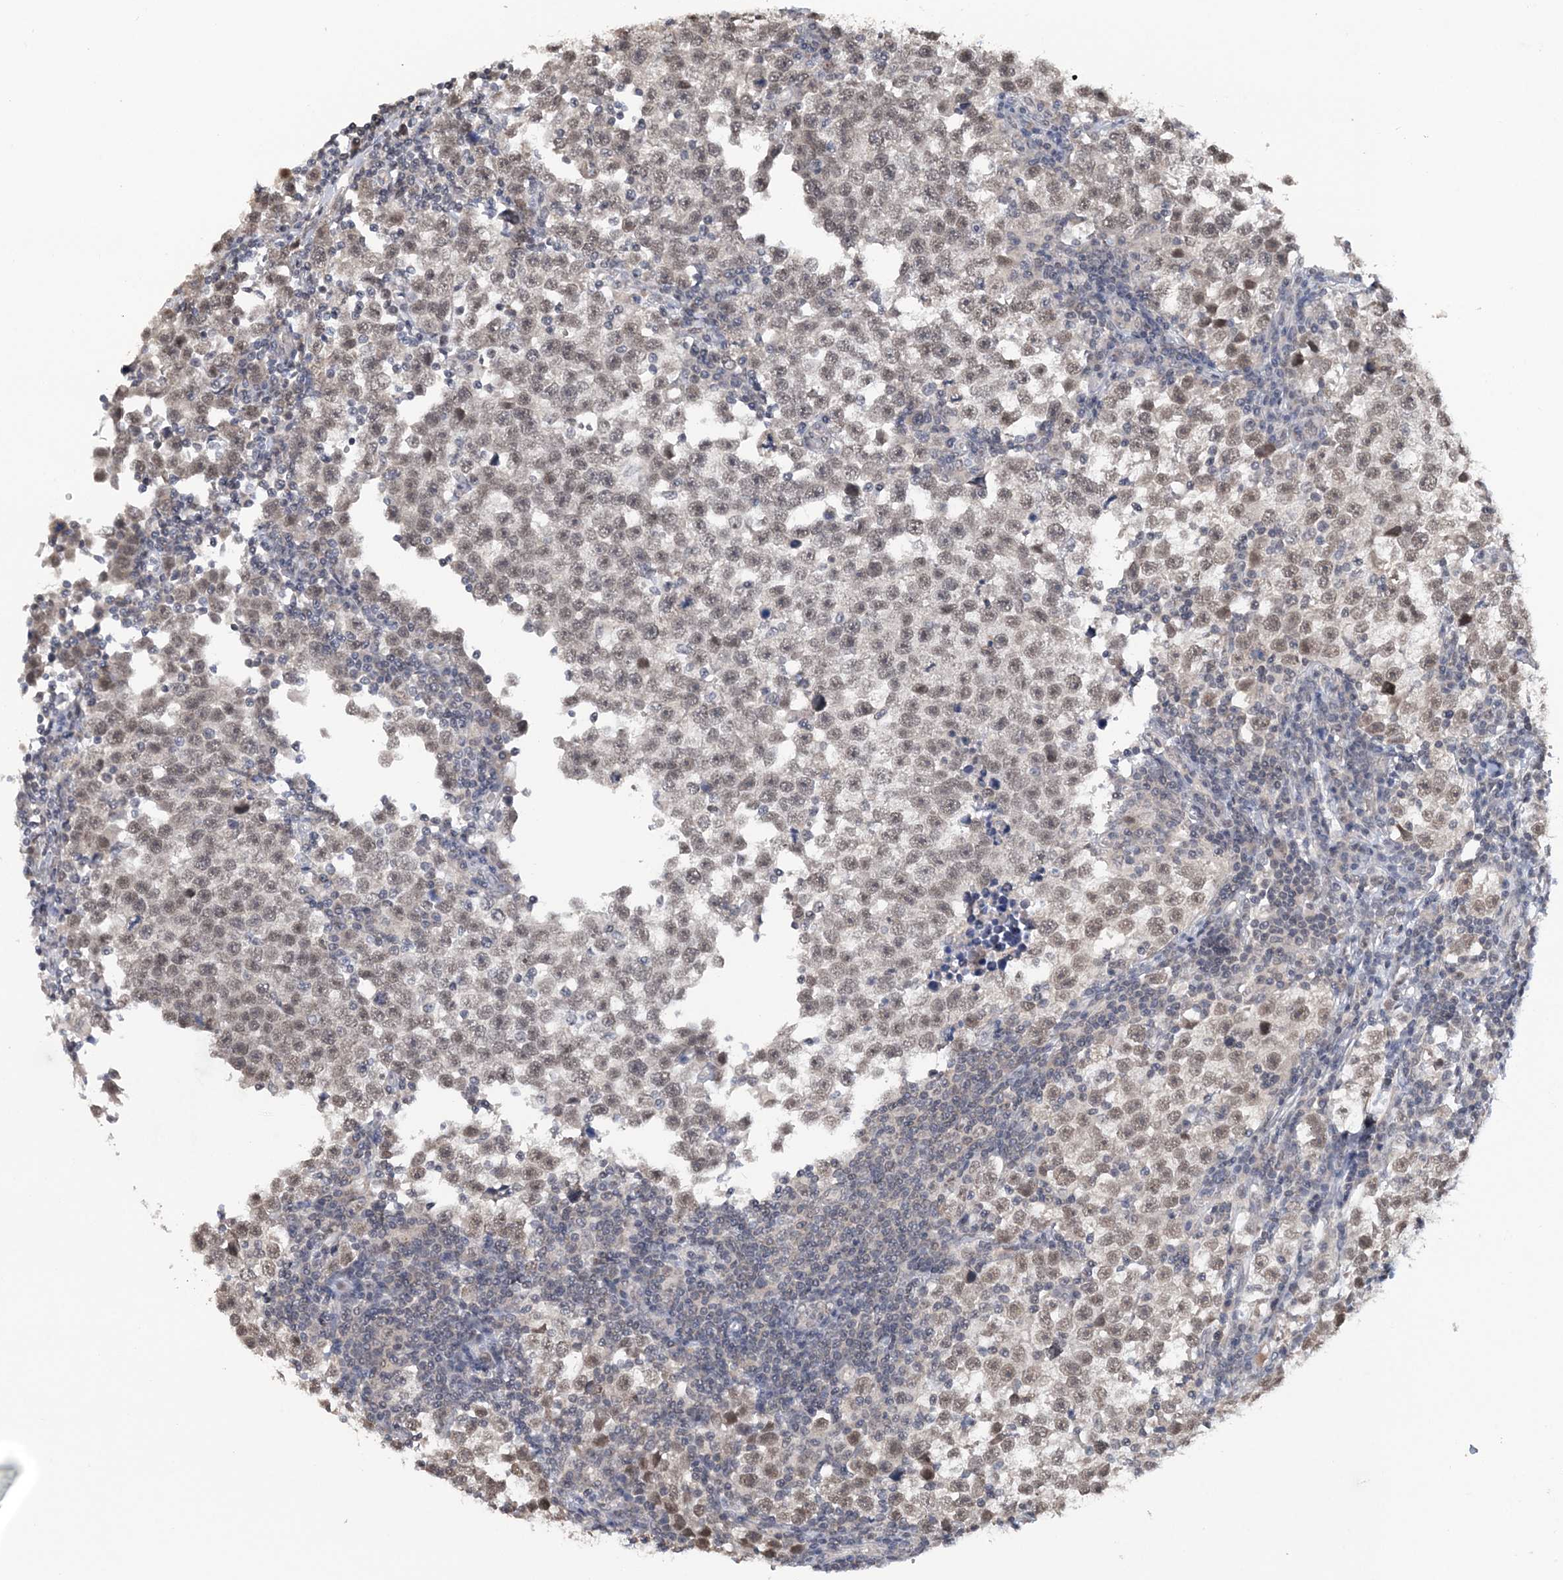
{"staining": {"intensity": "weak", "quantity": "25%-75%", "location": "nuclear"}, "tissue": "testis cancer", "cell_type": "Tumor cells", "image_type": "cancer", "snomed": [{"axis": "morphology", "description": "Normal tissue, NOS"}, {"axis": "morphology", "description": "Seminoma, NOS"}, {"axis": "topography", "description": "Testis"}], "caption": "High-magnification brightfield microscopy of seminoma (testis) stained with DAB (3,3'-diaminobenzidine) (brown) and counterstained with hematoxylin (blue). tumor cells exhibit weak nuclear staining is appreciated in approximately25%-75% of cells. (DAB (3,3'-diaminobenzidine) IHC, brown staining for protein, blue staining for nuclei).", "gene": "TSHZ2", "patient": {"sex": "male", "age": 43}}